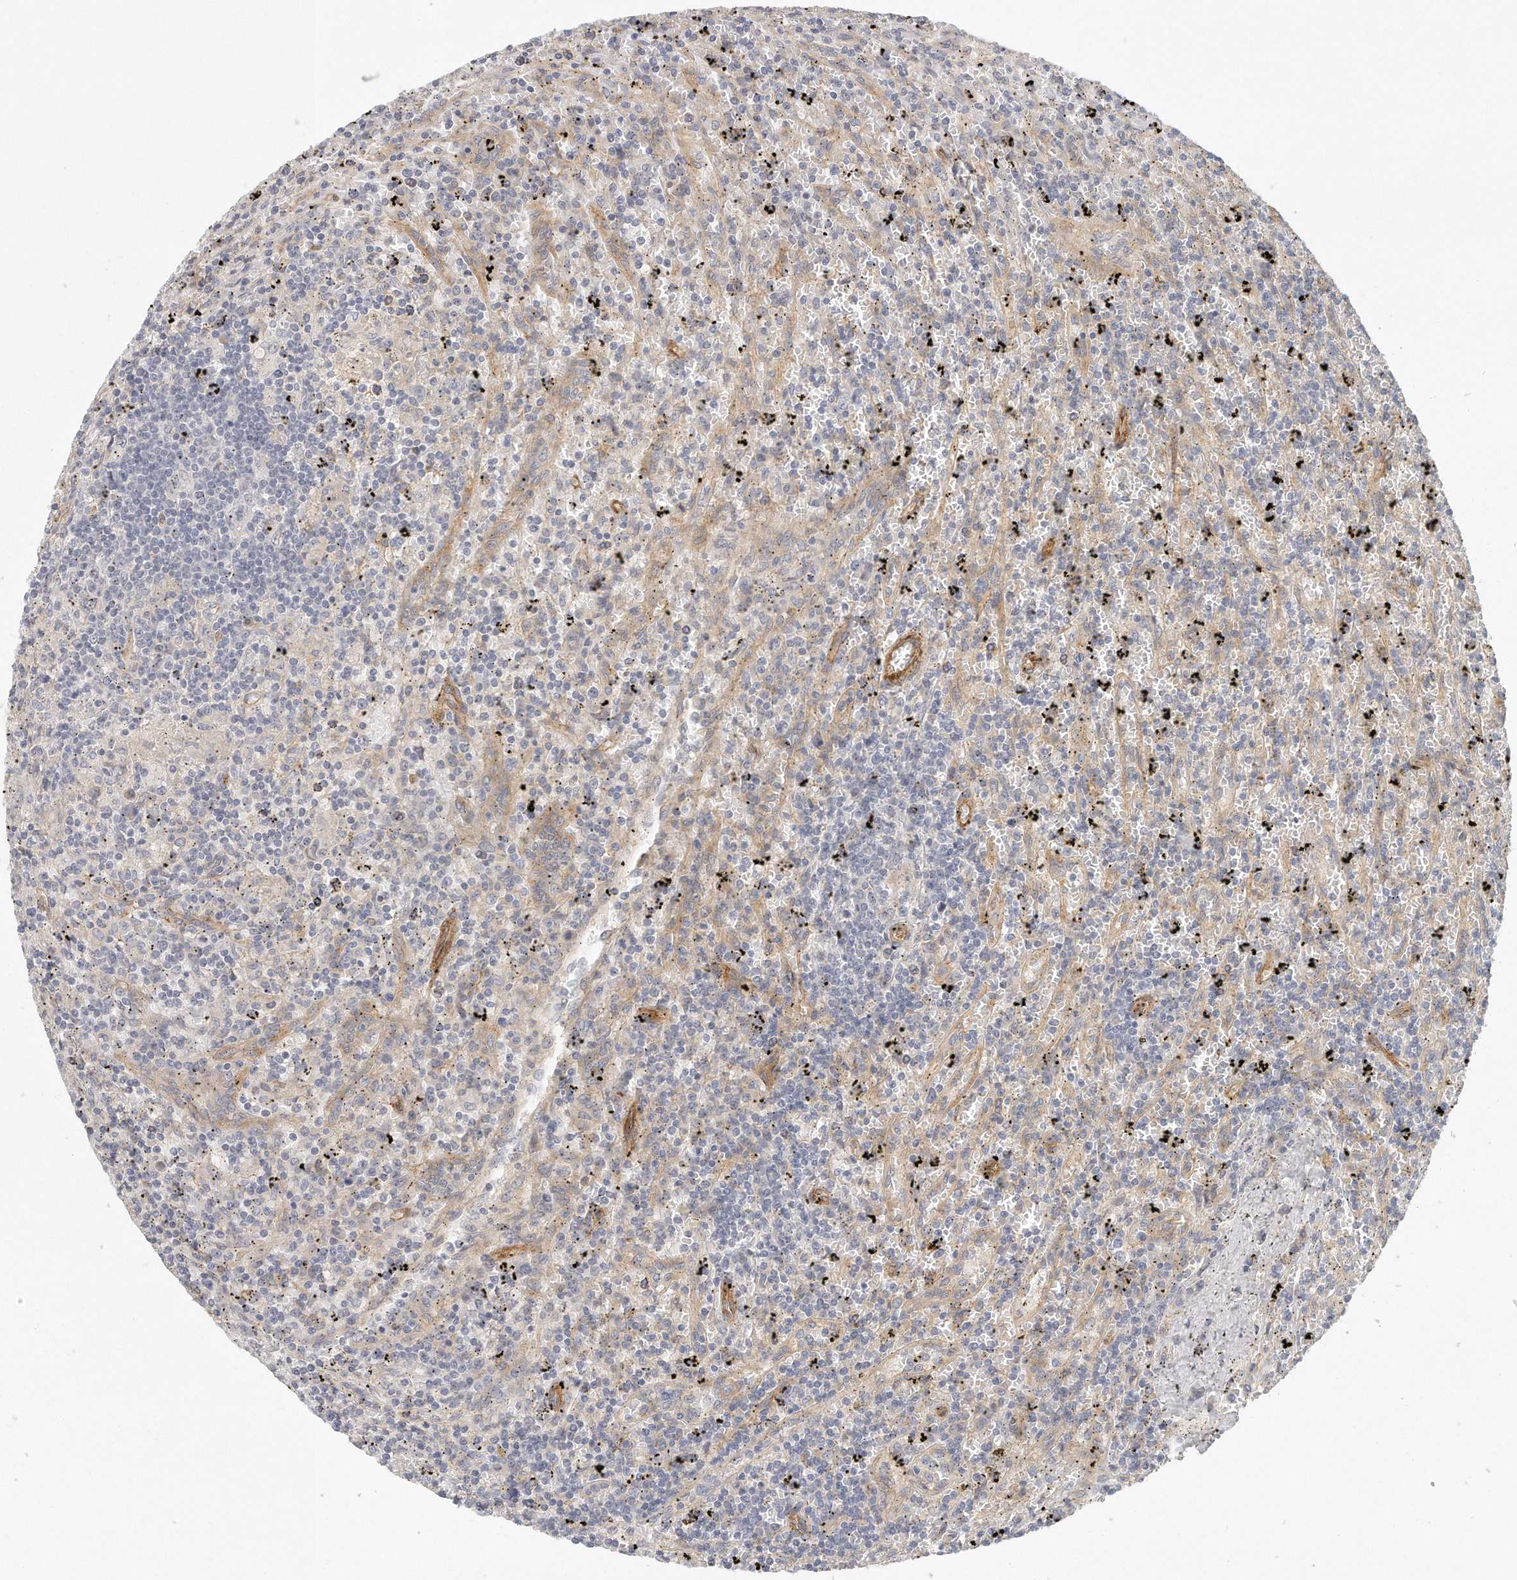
{"staining": {"intensity": "negative", "quantity": "none", "location": "none"}, "tissue": "lymphoma", "cell_type": "Tumor cells", "image_type": "cancer", "snomed": [{"axis": "morphology", "description": "Malignant lymphoma, non-Hodgkin's type, Low grade"}, {"axis": "topography", "description": "Spleen"}], "caption": "Micrograph shows no significant protein staining in tumor cells of malignant lymphoma, non-Hodgkin's type (low-grade).", "gene": "MTERF4", "patient": {"sex": "male", "age": 76}}